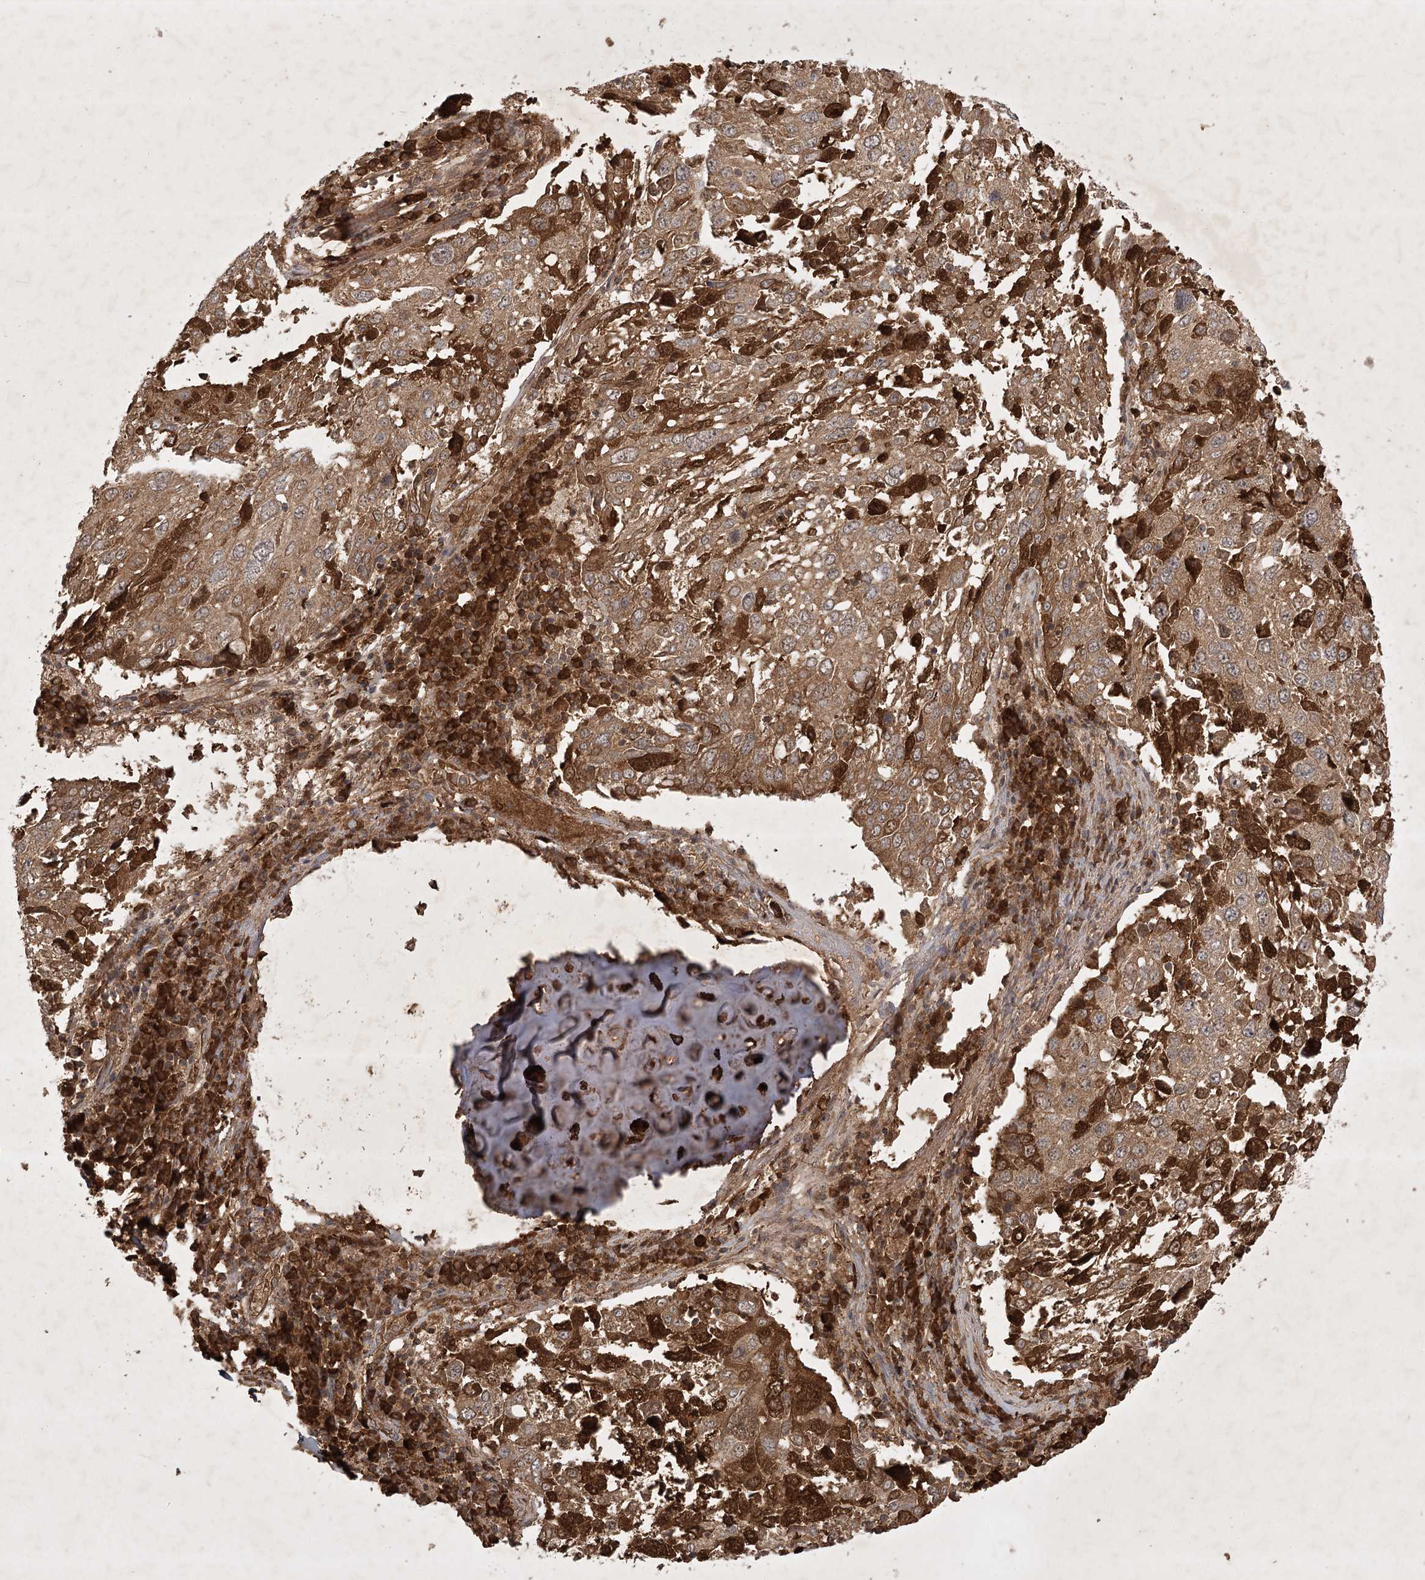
{"staining": {"intensity": "moderate", "quantity": ">75%", "location": "cytoplasmic/membranous"}, "tissue": "lung cancer", "cell_type": "Tumor cells", "image_type": "cancer", "snomed": [{"axis": "morphology", "description": "Squamous cell carcinoma, NOS"}, {"axis": "topography", "description": "Lung"}], "caption": "Immunohistochemistry photomicrograph of neoplastic tissue: lung cancer stained using immunohistochemistry shows medium levels of moderate protein expression localized specifically in the cytoplasmic/membranous of tumor cells, appearing as a cytoplasmic/membranous brown color.", "gene": "ARL13A", "patient": {"sex": "male", "age": 65}}